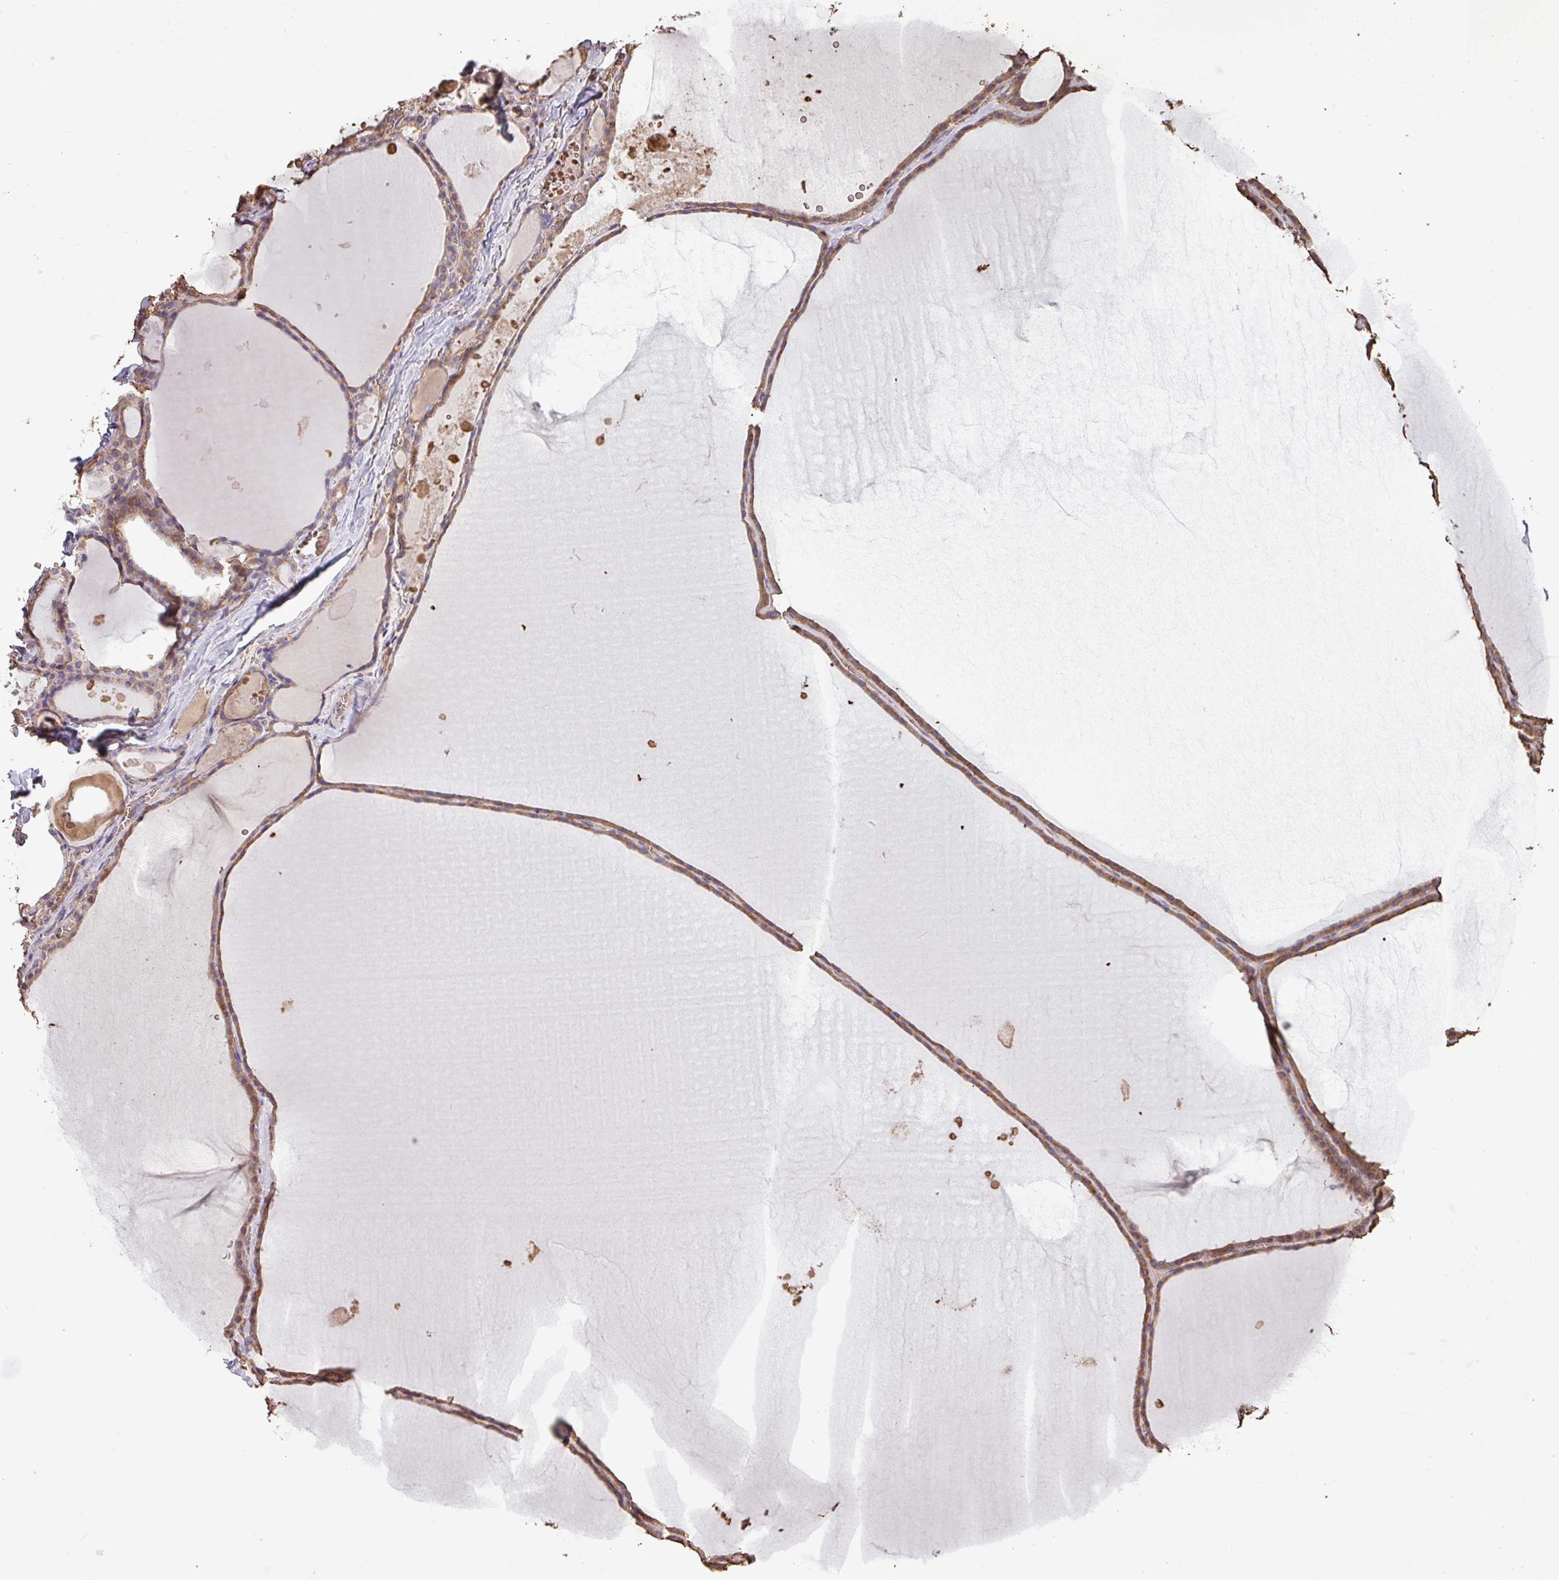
{"staining": {"intensity": "moderate", "quantity": "25%-75%", "location": "cytoplasmic/membranous"}, "tissue": "thyroid gland", "cell_type": "Glandular cells", "image_type": "normal", "snomed": [{"axis": "morphology", "description": "Normal tissue, NOS"}, {"axis": "topography", "description": "Thyroid gland"}], "caption": "Moderate cytoplasmic/membranous expression is identified in approximately 25%-75% of glandular cells in benign thyroid gland.", "gene": "CAMK2A", "patient": {"sex": "male", "age": 56}}